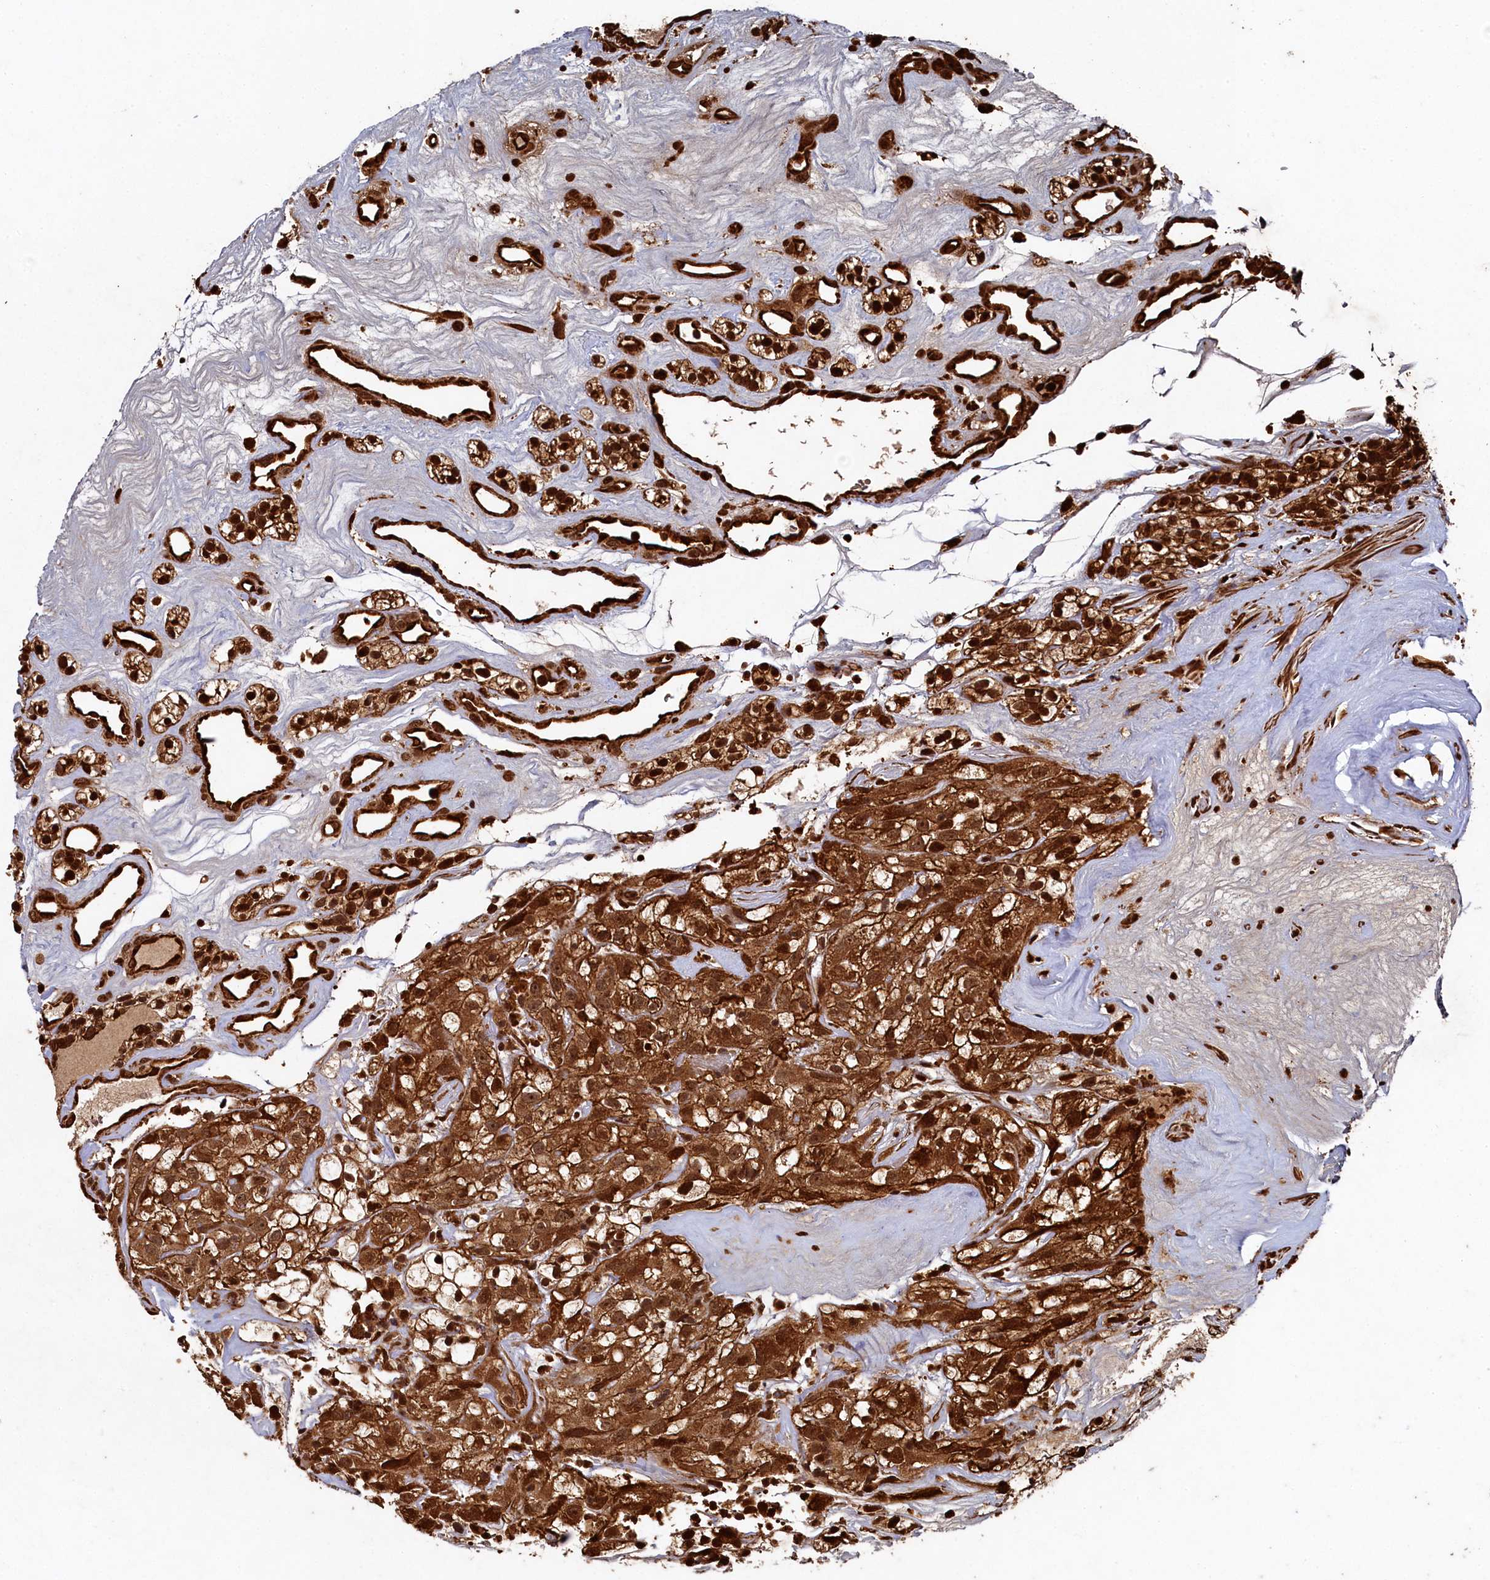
{"staining": {"intensity": "strong", "quantity": ">75%", "location": "cytoplasmic/membranous,nuclear"}, "tissue": "renal cancer", "cell_type": "Tumor cells", "image_type": "cancer", "snomed": [{"axis": "morphology", "description": "Adenocarcinoma, NOS"}, {"axis": "topography", "description": "Kidney"}], "caption": "Protein staining shows strong cytoplasmic/membranous and nuclear positivity in about >75% of tumor cells in adenocarcinoma (renal). The protein of interest is shown in brown color, while the nuclei are stained blue.", "gene": "PIGN", "patient": {"sex": "female", "age": 57}}